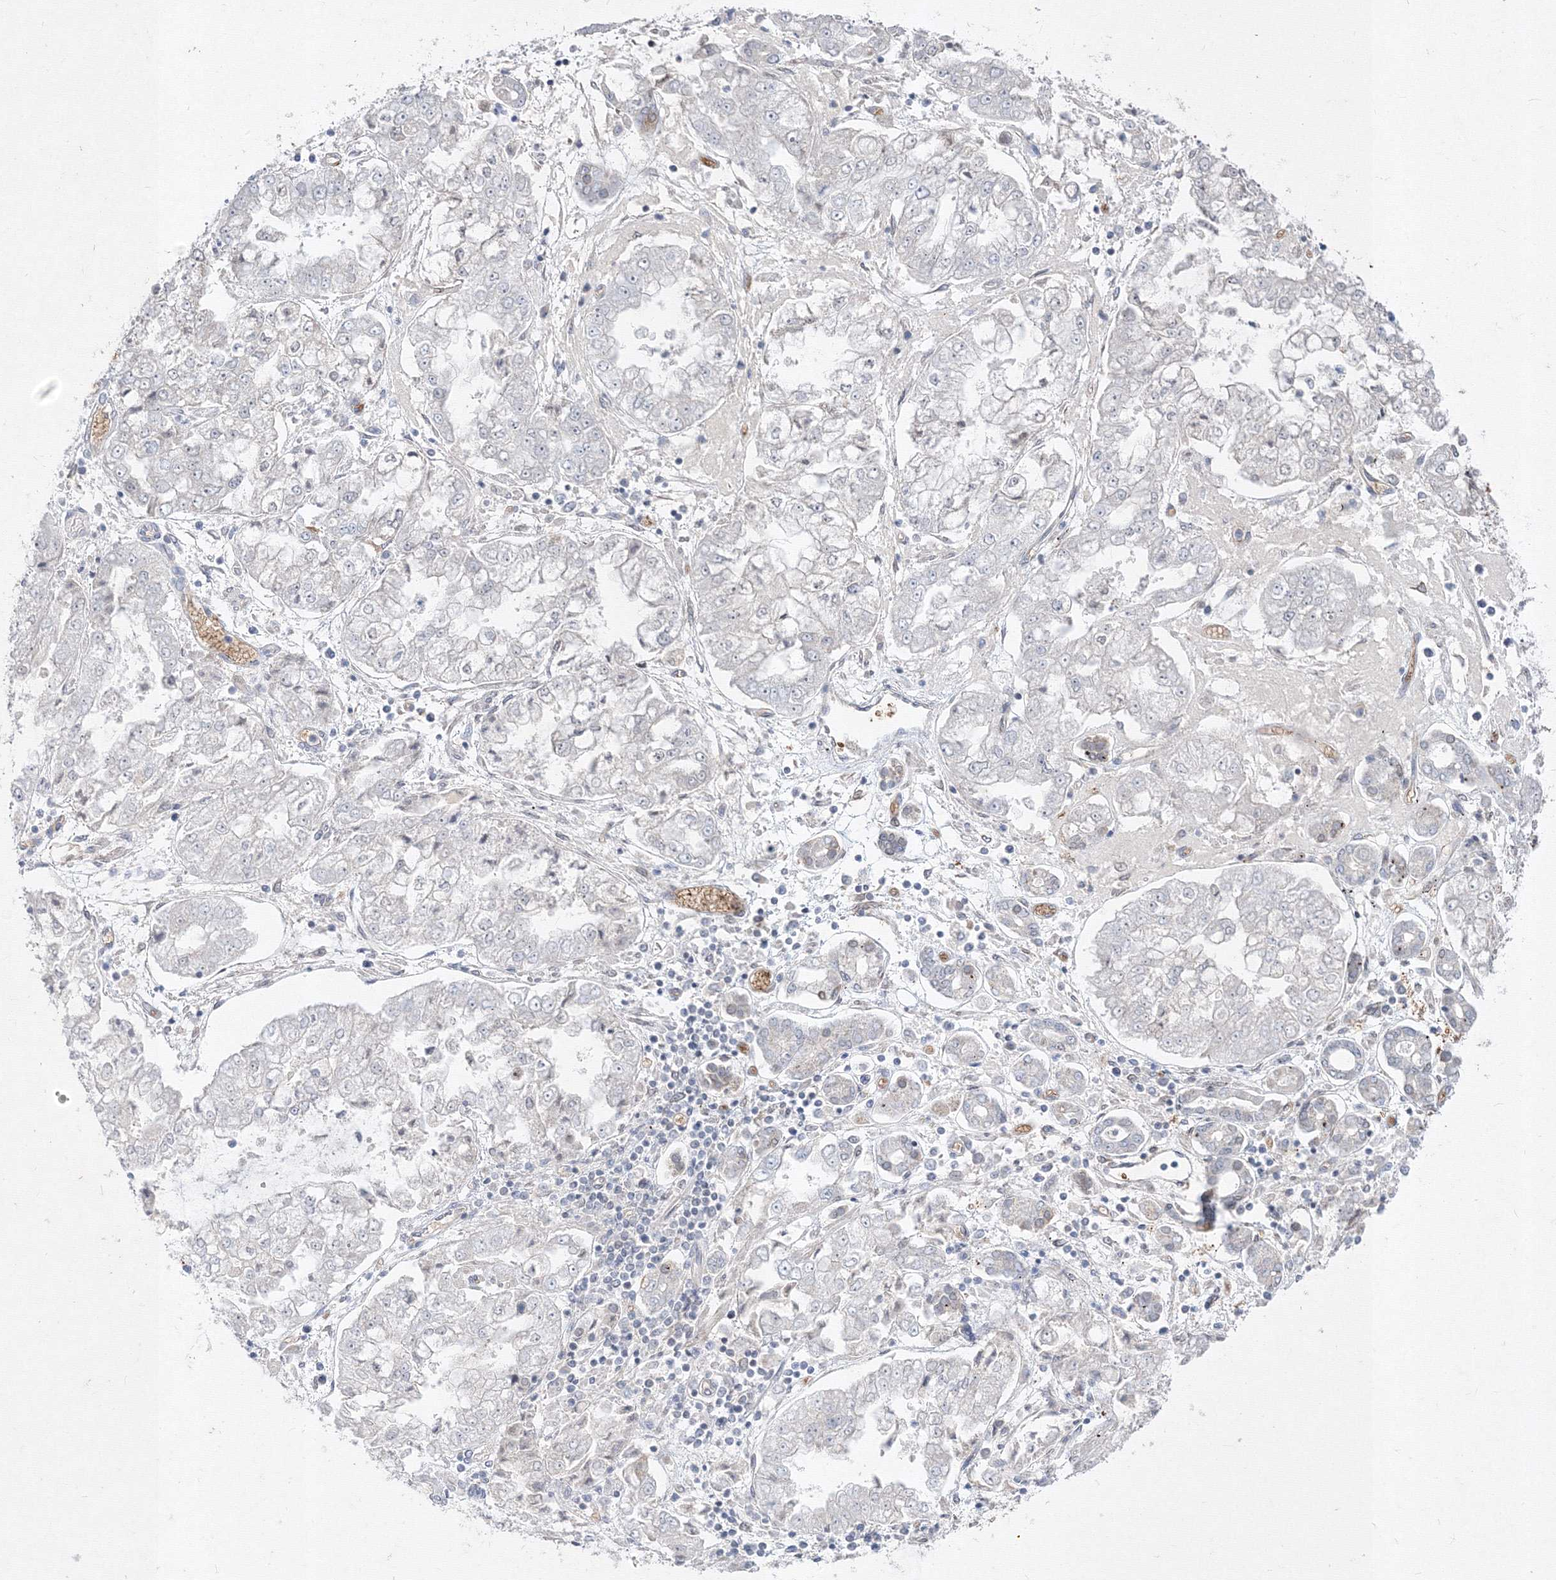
{"staining": {"intensity": "negative", "quantity": "none", "location": "none"}, "tissue": "stomach cancer", "cell_type": "Tumor cells", "image_type": "cancer", "snomed": [{"axis": "morphology", "description": "Adenocarcinoma, NOS"}, {"axis": "topography", "description": "Stomach"}], "caption": "Immunohistochemistry histopathology image of human stomach cancer (adenocarcinoma) stained for a protein (brown), which exhibits no expression in tumor cells. (DAB (3,3'-diaminobenzidine) immunohistochemistry (IHC), high magnification).", "gene": "DNAJB2", "patient": {"sex": "male", "age": 76}}